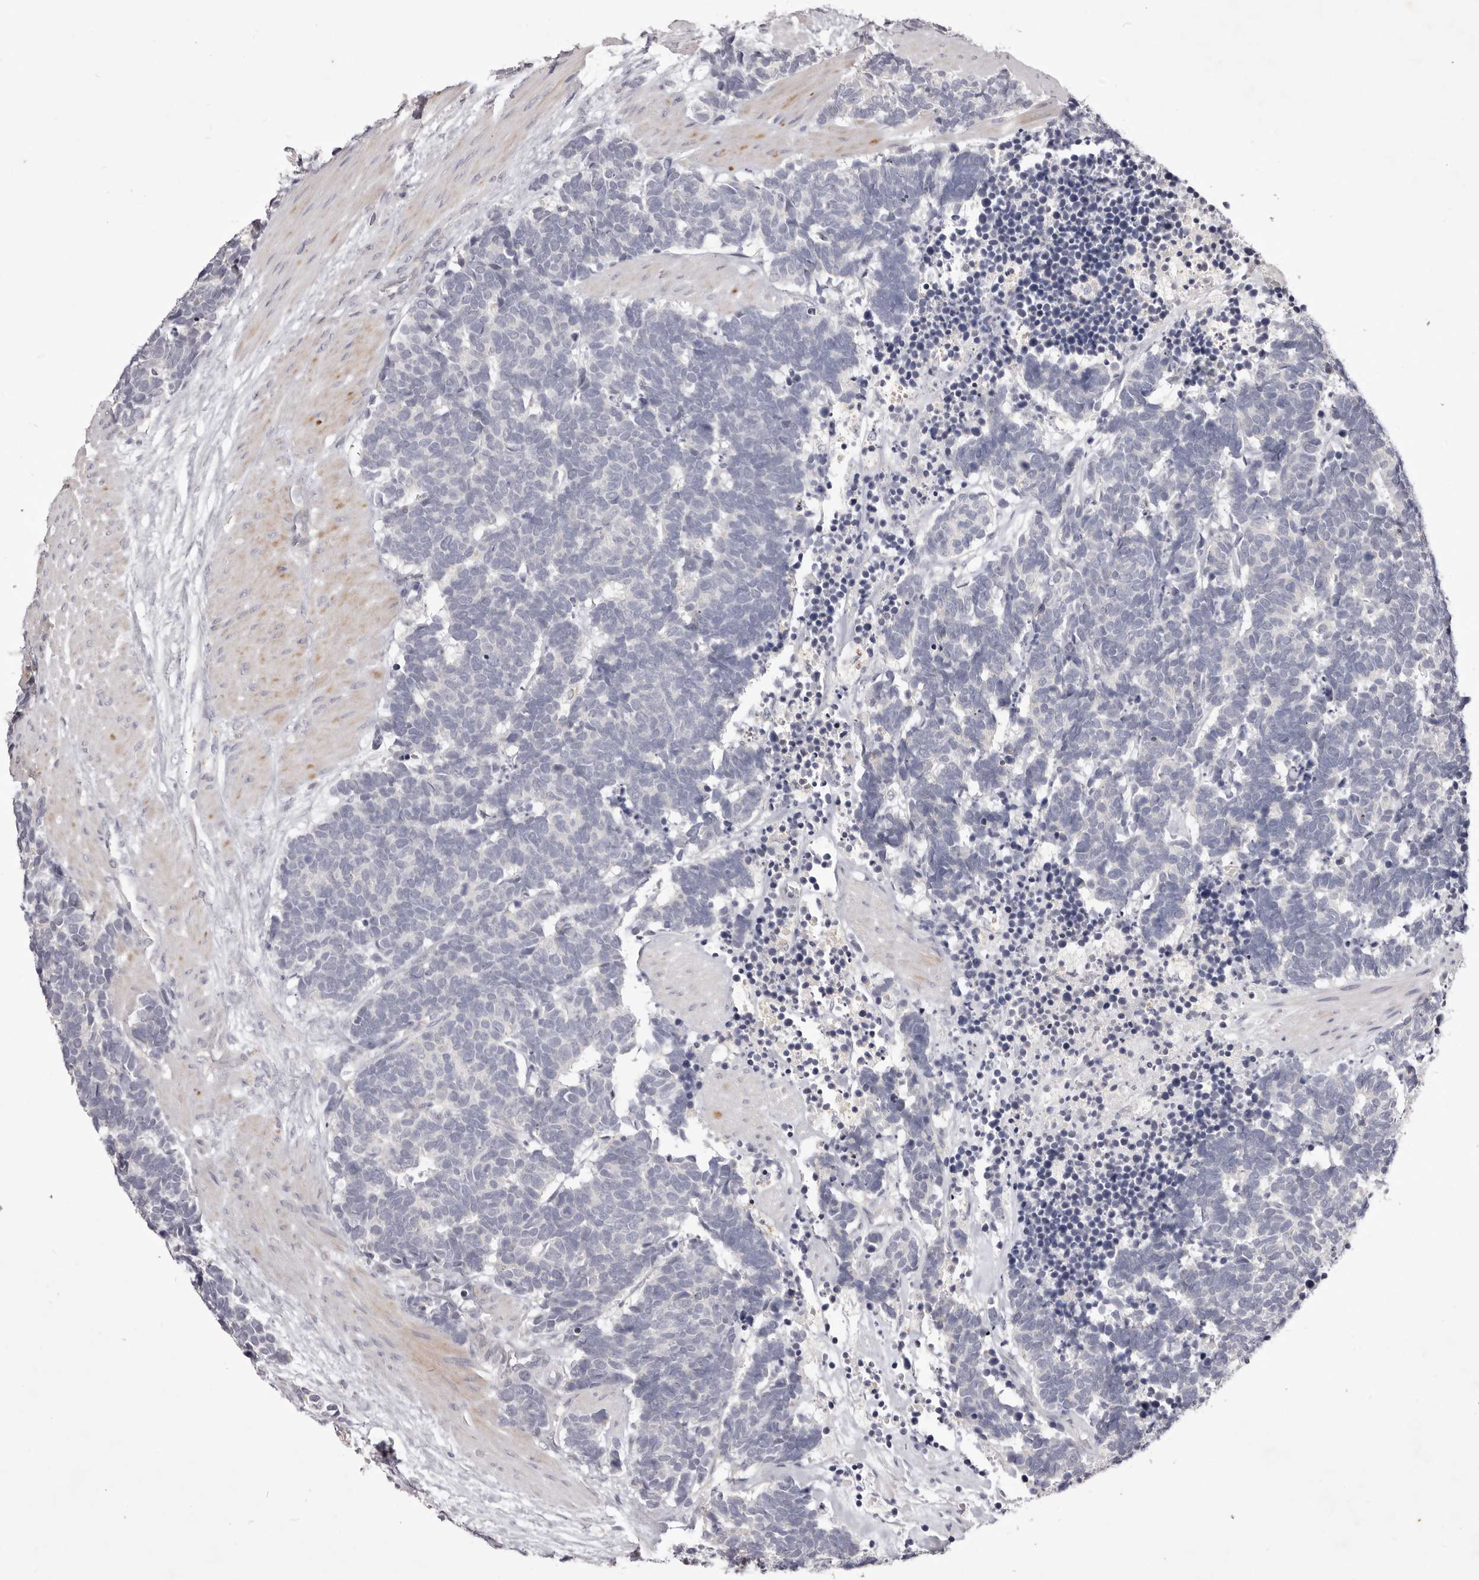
{"staining": {"intensity": "negative", "quantity": "none", "location": "none"}, "tissue": "carcinoid", "cell_type": "Tumor cells", "image_type": "cancer", "snomed": [{"axis": "morphology", "description": "Carcinoma, NOS"}, {"axis": "morphology", "description": "Carcinoid, malignant, NOS"}, {"axis": "topography", "description": "Urinary bladder"}], "caption": "A photomicrograph of carcinoma stained for a protein displays no brown staining in tumor cells. Brightfield microscopy of immunohistochemistry stained with DAB (brown) and hematoxylin (blue), captured at high magnification.", "gene": "GARNL3", "patient": {"sex": "male", "age": 57}}